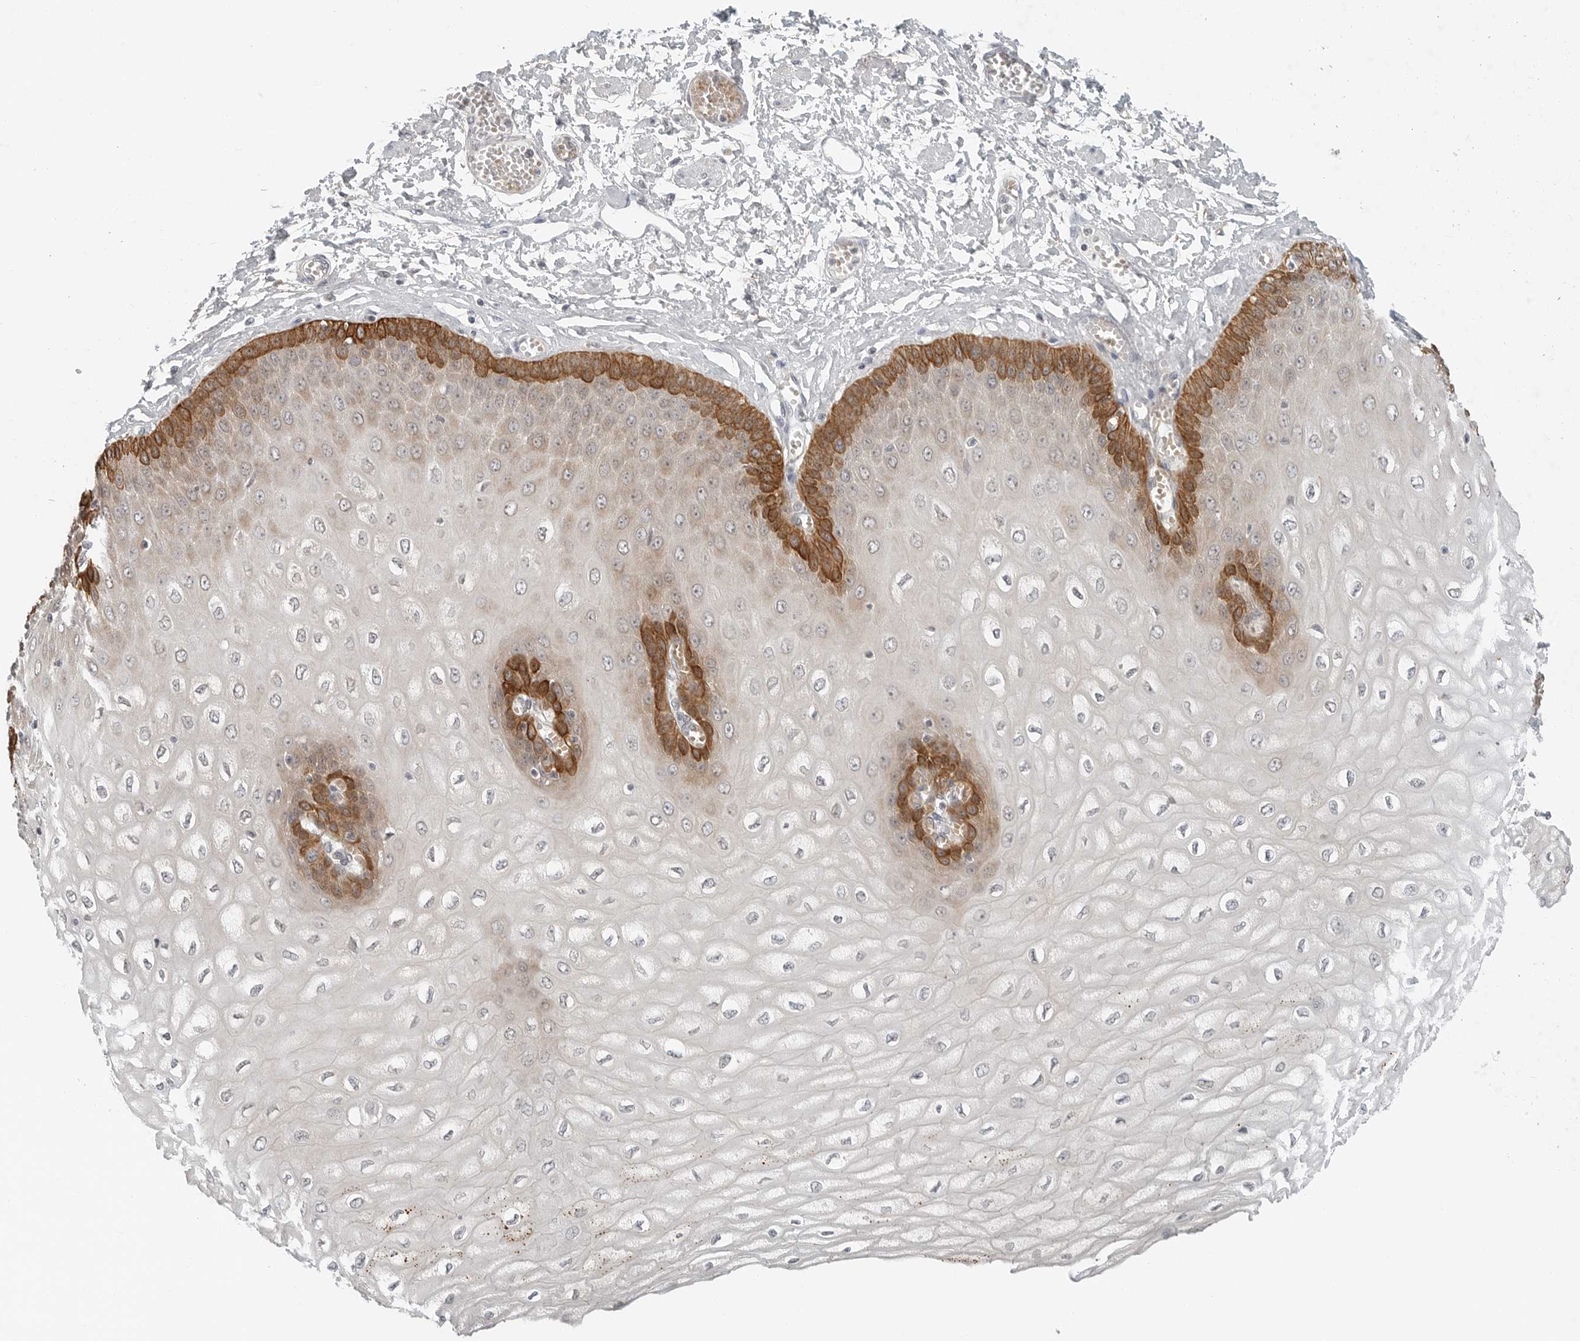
{"staining": {"intensity": "strong", "quantity": "25%-75%", "location": "cytoplasmic/membranous"}, "tissue": "esophagus", "cell_type": "Squamous epithelial cells", "image_type": "normal", "snomed": [{"axis": "morphology", "description": "Normal tissue, NOS"}, {"axis": "topography", "description": "Esophagus"}], "caption": "About 25%-75% of squamous epithelial cells in normal esophagus reveal strong cytoplasmic/membranous protein positivity as visualized by brown immunohistochemical staining.", "gene": "FCRLB", "patient": {"sex": "male", "age": 60}}